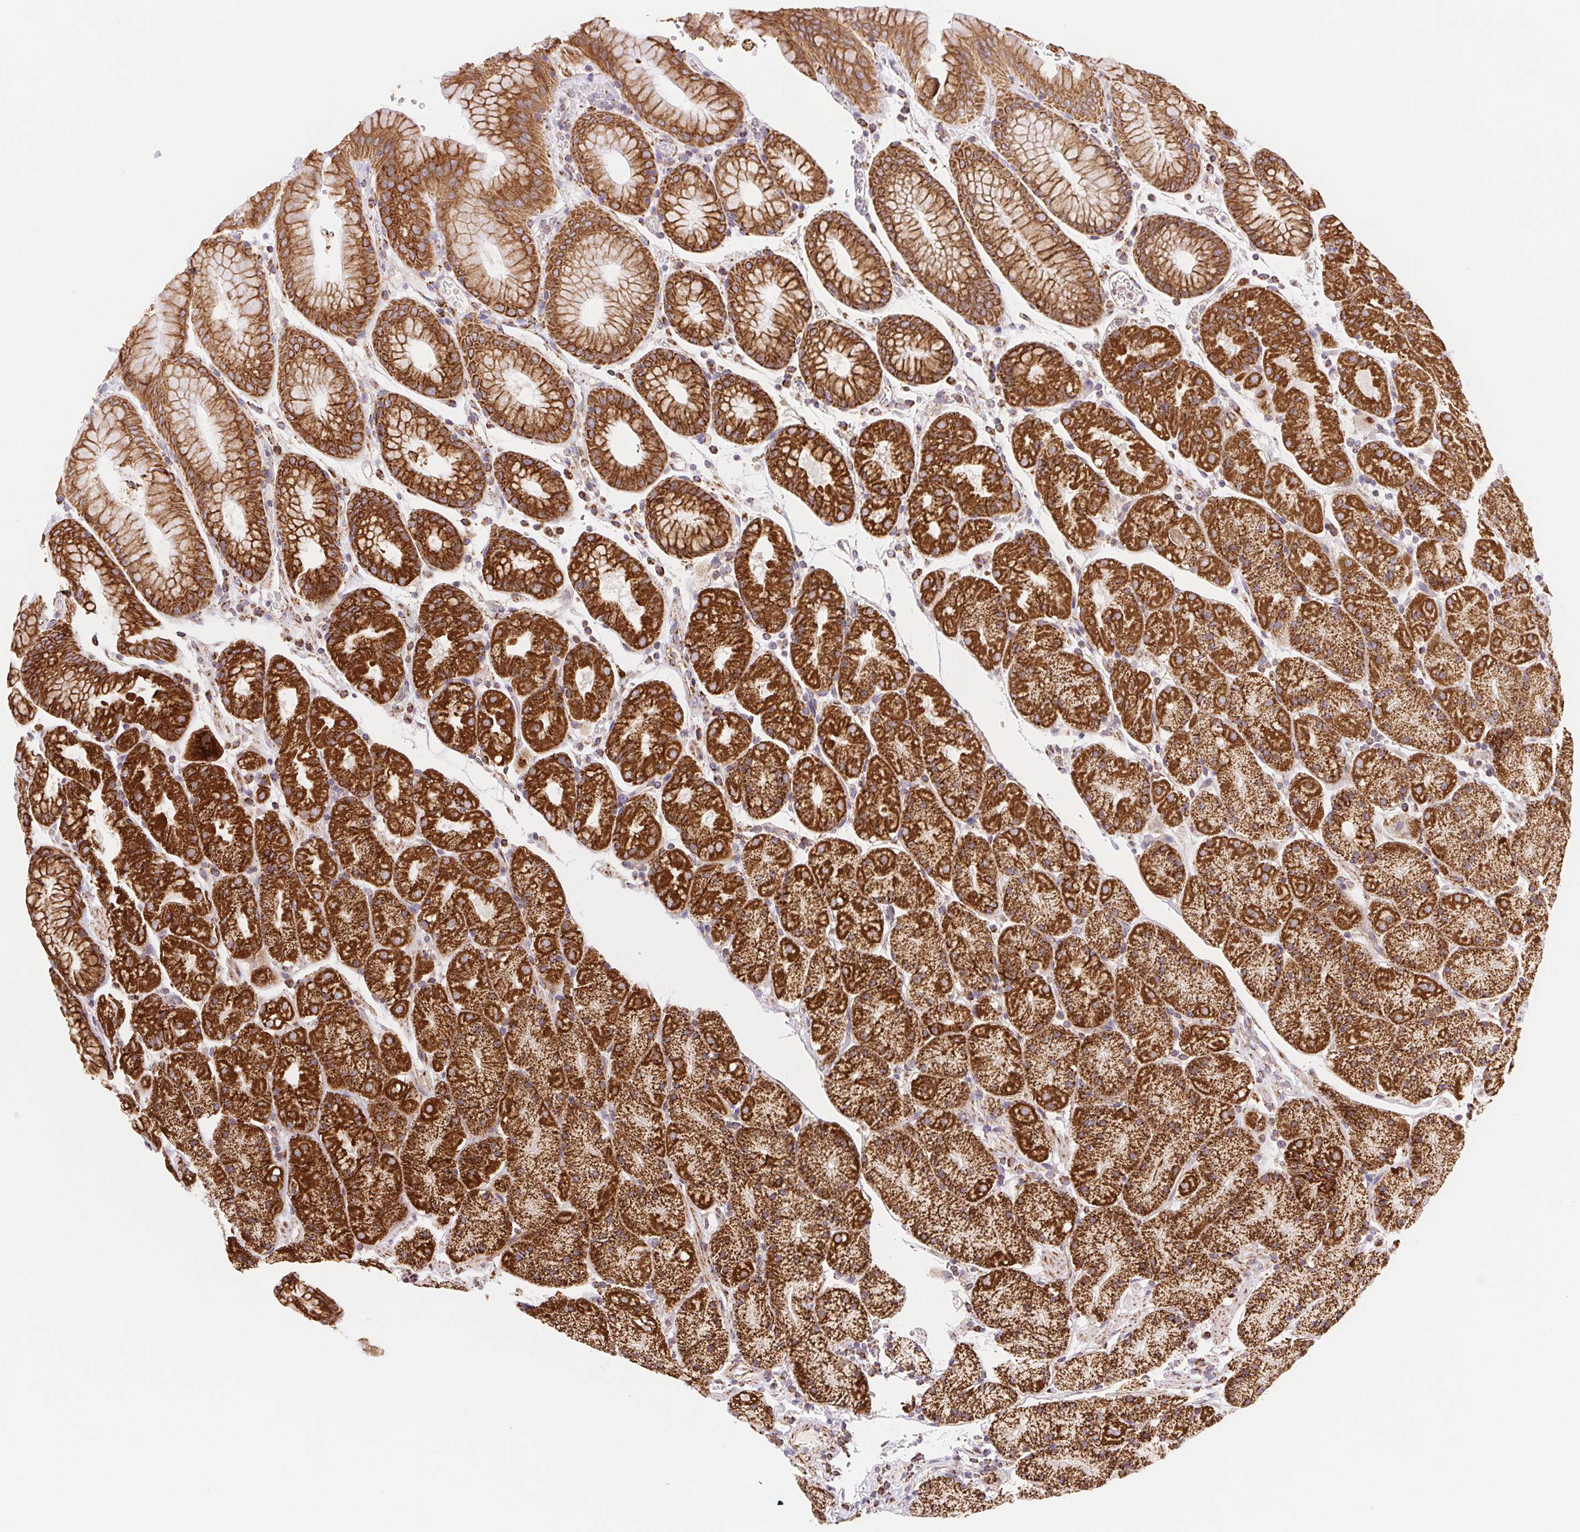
{"staining": {"intensity": "strong", "quantity": ">75%", "location": "cytoplasmic/membranous"}, "tissue": "stomach", "cell_type": "Glandular cells", "image_type": "normal", "snomed": [{"axis": "morphology", "description": "Normal tissue, NOS"}, {"axis": "topography", "description": "Stomach, upper"}, {"axis": "topography", "description": "Stomach"}], "caption": "Unremarkable stomach displays strong cytoplasmic/membranous expression in approximately >75% of glandular cells.", "gene": "NIPSNAP2", "patient": {"sex": "male", "age": 76}}